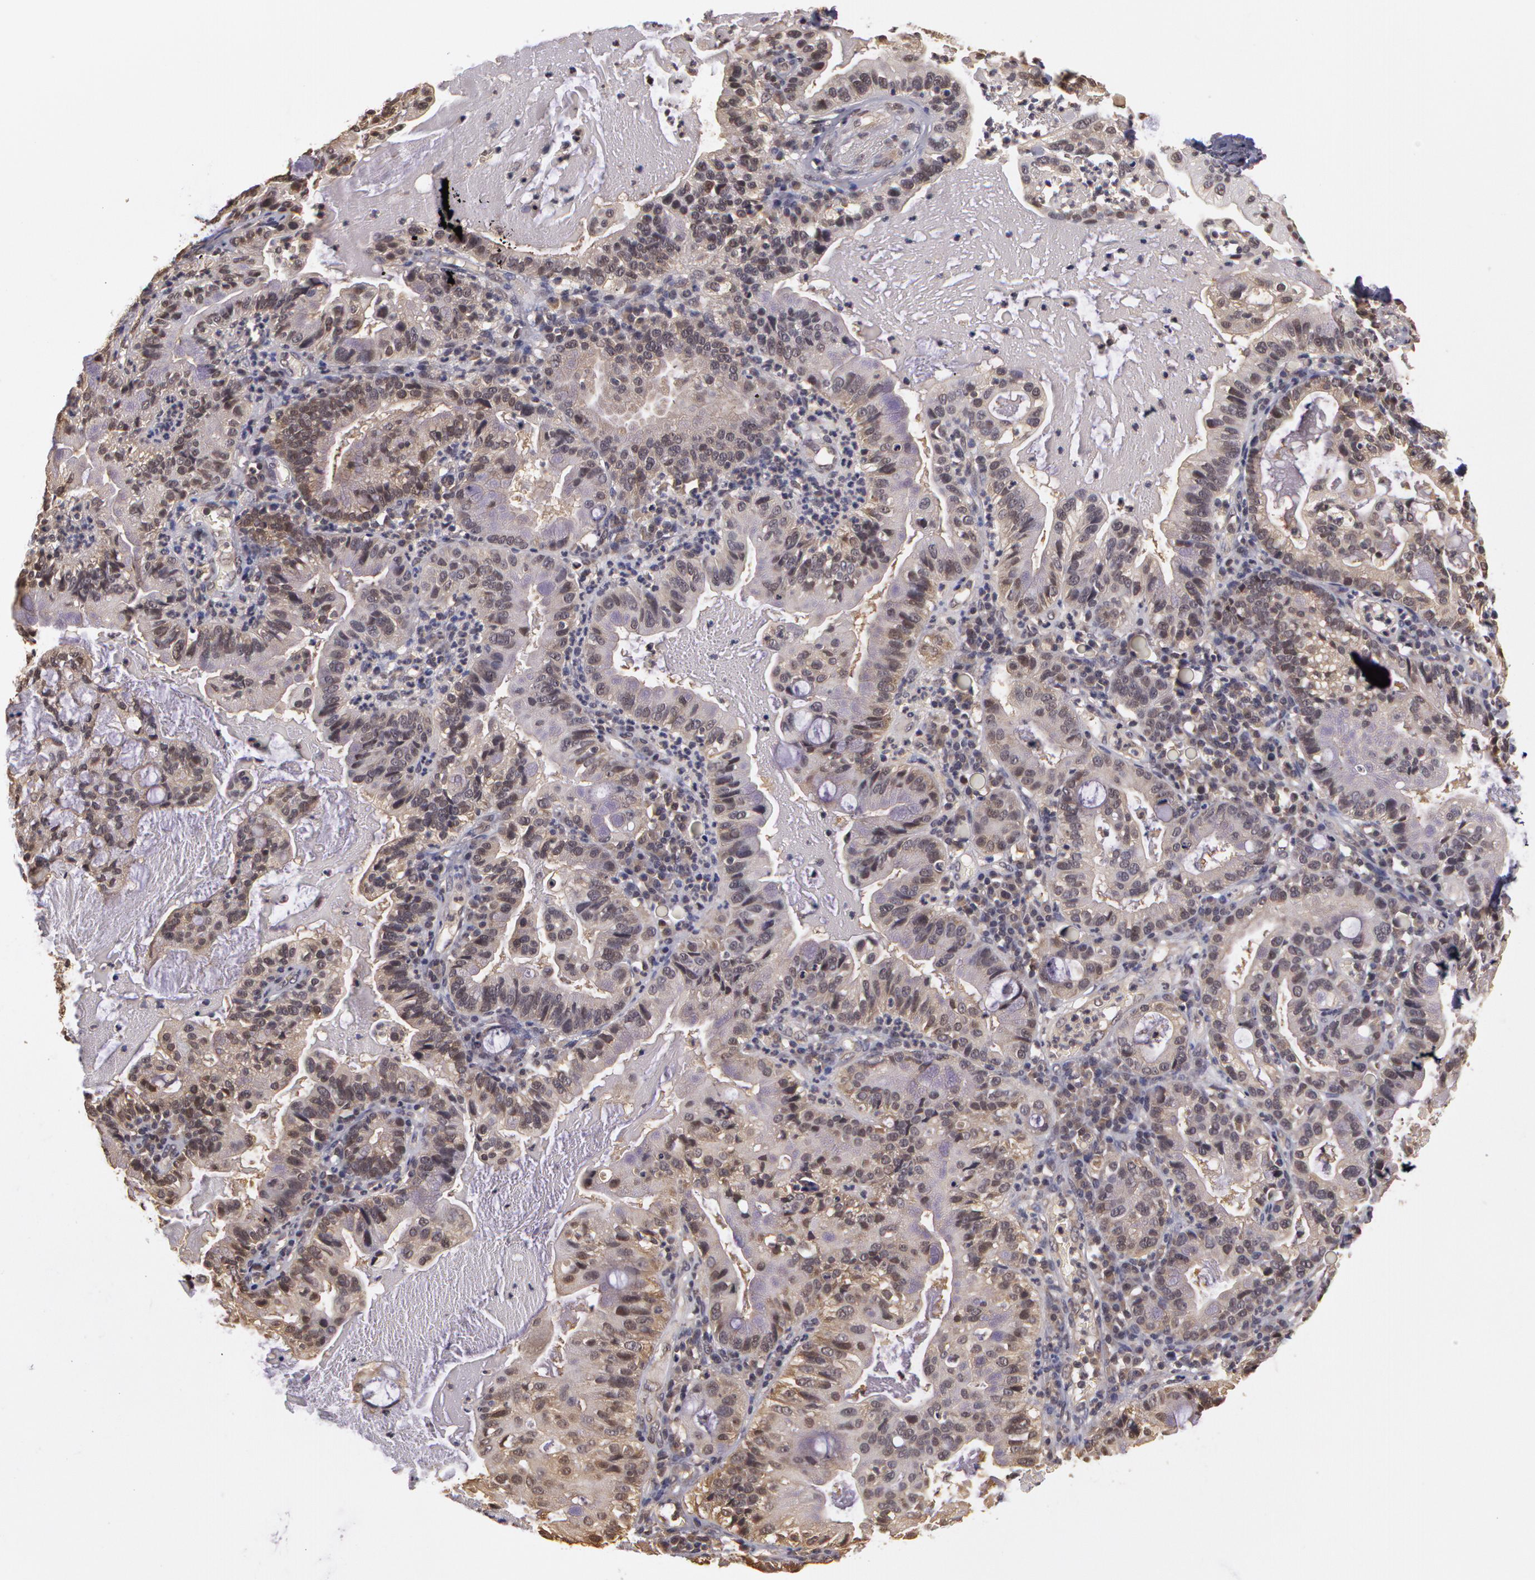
{"staining": {"intensity": "negative", "quantity": "none", "location": "none"}, "tissue": "cervical cancer", "cell_type": "Tumor cells", "image_type": "cancer", "snomed": [{"axis": "morphology", "description": "Adenocarcinoma, NOS"}, {"axis": "topography", "description": "Cervix"}], "caption": "High magnification brightfield microscopy of cervical cancer stained with DAB (brown) and counterstained with hematoxylin (blue): tumor cells show no significant staining.", "gene": "AHSA1", "patient": {"sex": "female", "age": 41}}